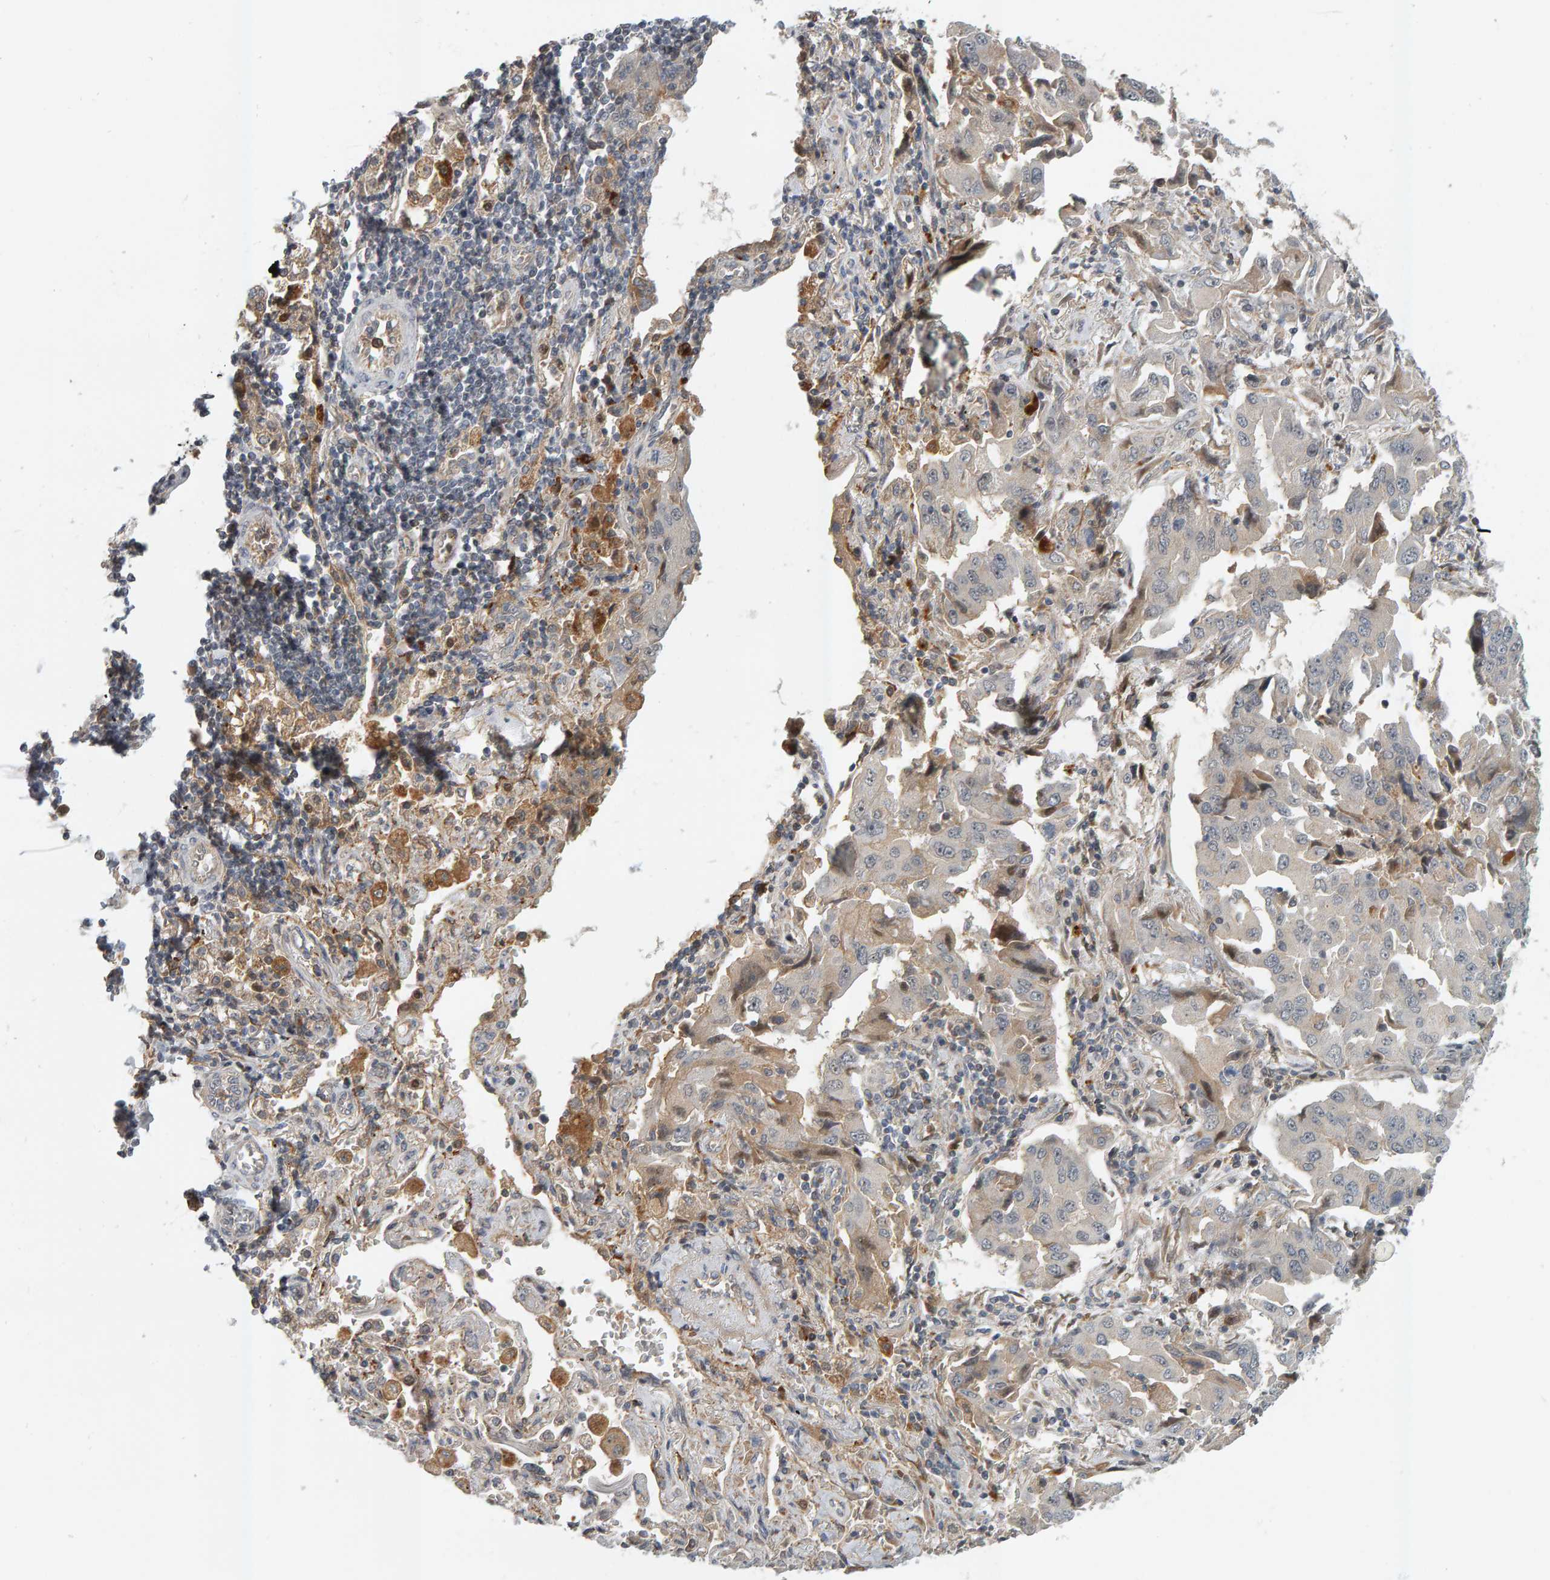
{"staining": {"intensity": "negative", "quantity": "none", "location": "none"}, "tissue": "lung cancer", "cell_type": "Tumor cells", "image_type": "cancer", "snomed": [{"axis": "morphology", "description": "Adenocarcinoma, NOS"}, {"axis": "topography", "description": "Lung"}], "caption": "IHC image of adenocarcinoma (lung) stained for a protein (brown), which demonstrates no expression in tumor cells.", "gene": "ZNF160", "patient": {"sex": "female", "age": 65}}